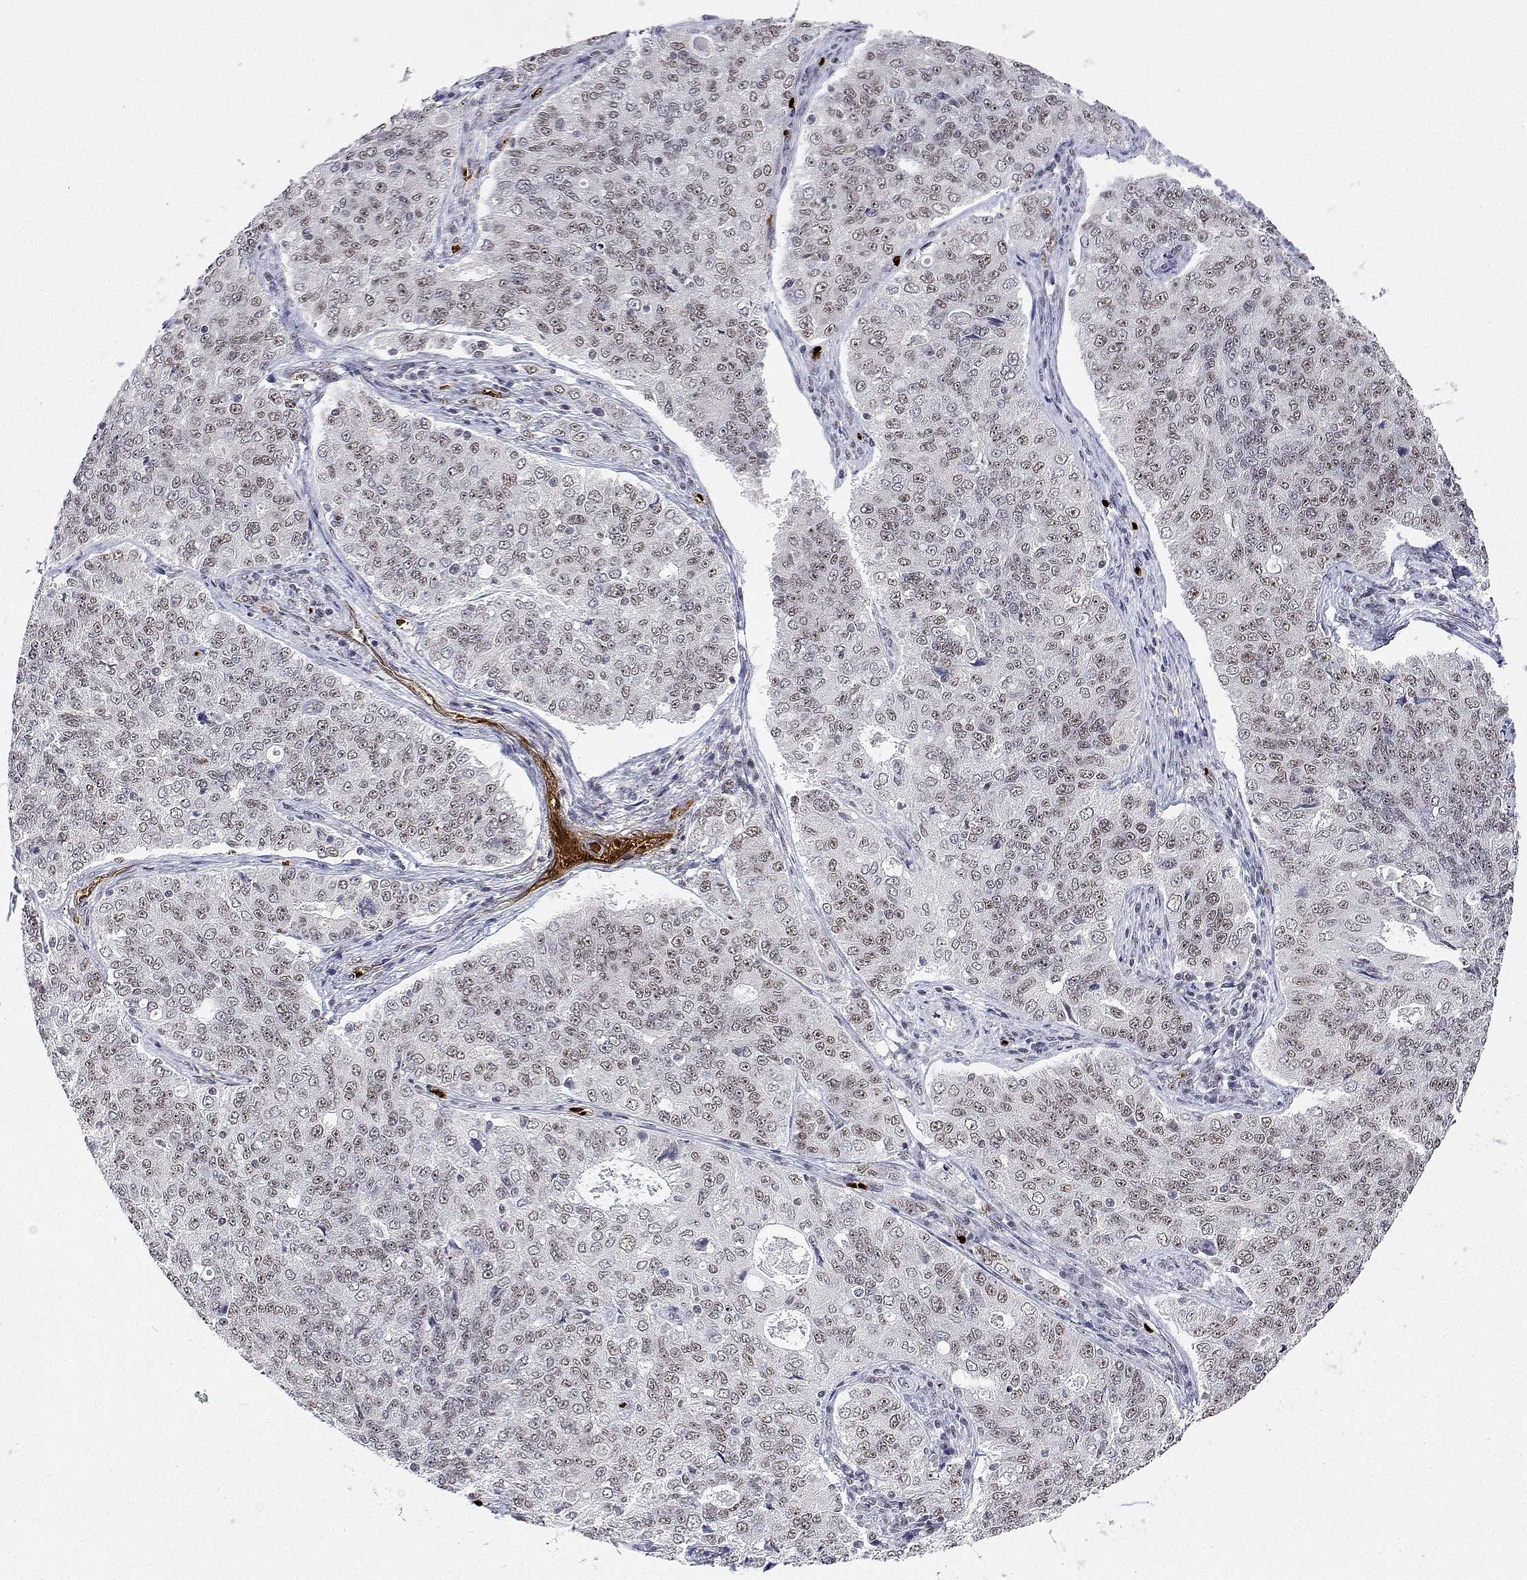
{"staining": {"intensity": "moderate", "quantity": ">75%", "location": "nuclear"}, "tissue": "endometrial cancer", "cell_type": "Tumor cells", "image_type": "cancer", "snomed": [{"axis": "morphology", "description": "Adenocarcinoma, NOS"}, {"axis": "topography", "description": "Endometrium"}], "caption": "Protein positivity by immunohistochemistry displays moderate nuclear expression in about >75% of tumor cells in endometrial cancer (adenocarcinoma). The staining is performed using DAB (3,3'-diaminobenzidine) brown chromogen to label protein expression. The nuclei are counter-stained blue using hematoxylin.", "gene": "ADAR", "patient": {"sex": "female", "age": 43}}